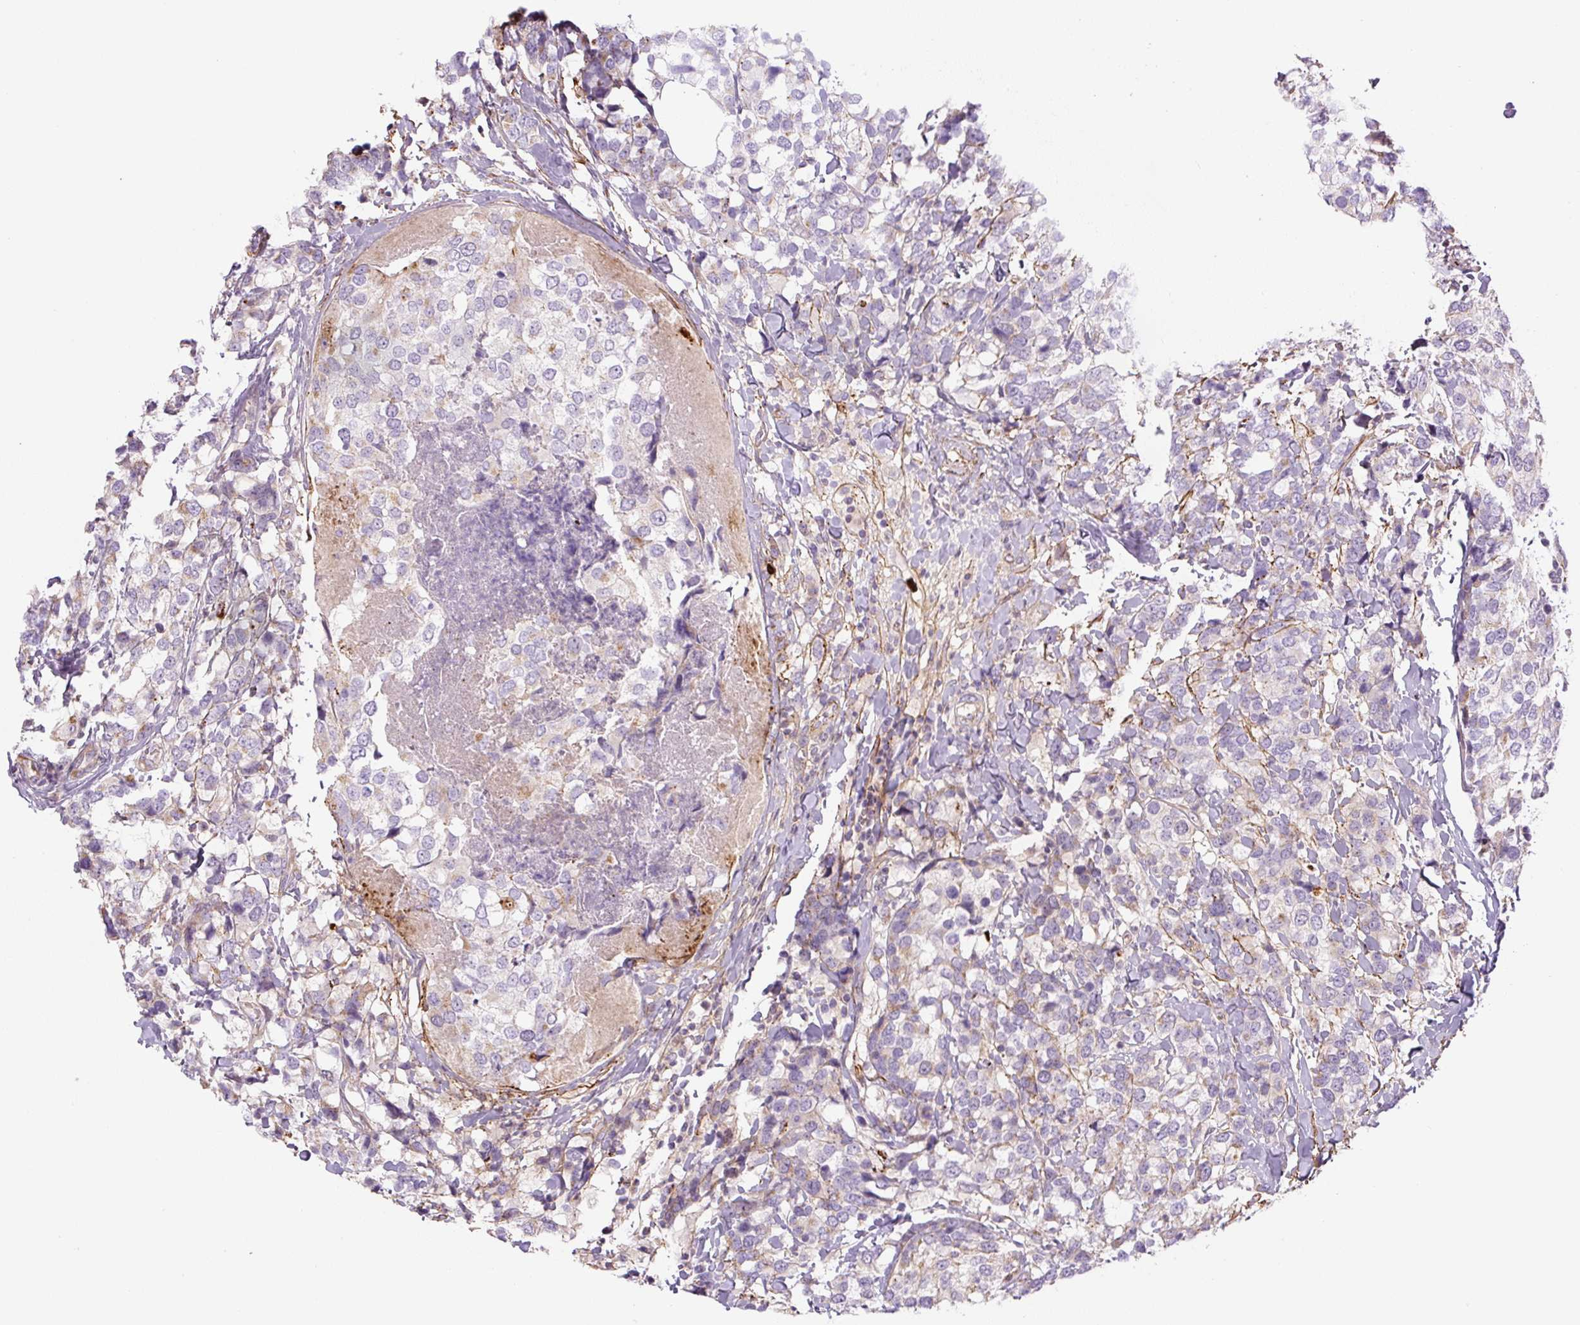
{"staining": {"intensity": "negative", "quantity": "none", "location": "none"}, "tissue": "breast cancer", "cell_type": "Tumor cells", "image_type": "cancer", "snomed": [{"axis": "morphology", "description": "Lobular carcinoma"}, {"axis": "topography", "description": "Breast"}], "caption": "High power microscopy micrograph of an immunohistochemistry (IHC) histopathology image of breast lobular carcinoma, revealing no significant staining in tumor cells. Brightfield microscopy of IHC stained with DAB (brown) and hematoxylin (blue), captured at high magnification.", "gene": "CCNI2", "patient": {"sex": "female", "age": 59}}